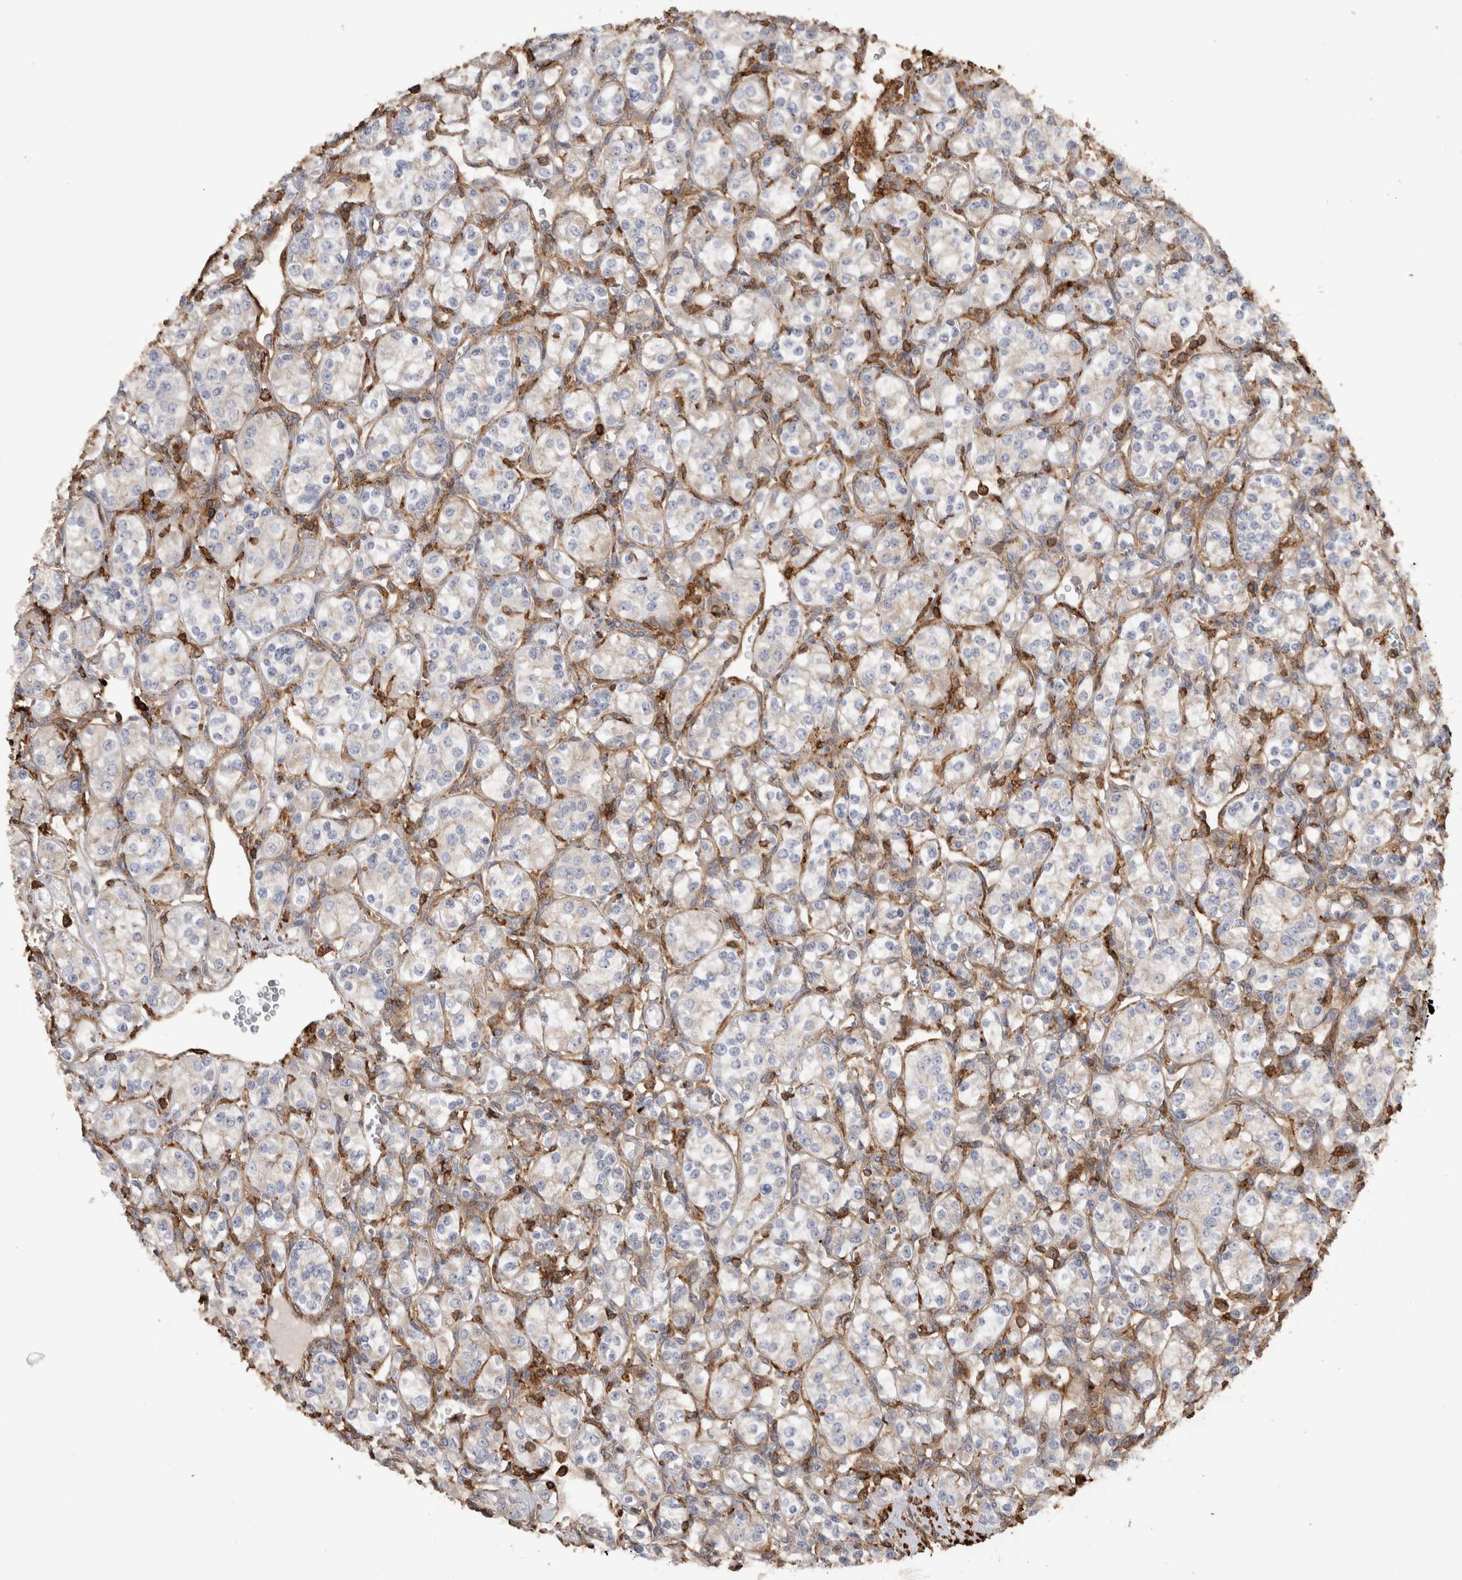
{"staining": {"intensity": "negative", "quantity": "none", "location": "none"}, "tissue": "renal cancer", "cell_type": "Tumor cells", "image_type": "cancer", "snomed": [{"axis": "morphology", "description": "Adenocarcinoma, NOS"}, {"axis": "topography", "description": "Kidney"}], "caption": "An immunohistochemistry photomicrograph of adenocarcinoma (renal) is shown. There is no staining in tumor cells of adenocarcinoma (renal).", "gene": "GPER1", "patient": {"sex": "male", "age": 77}}